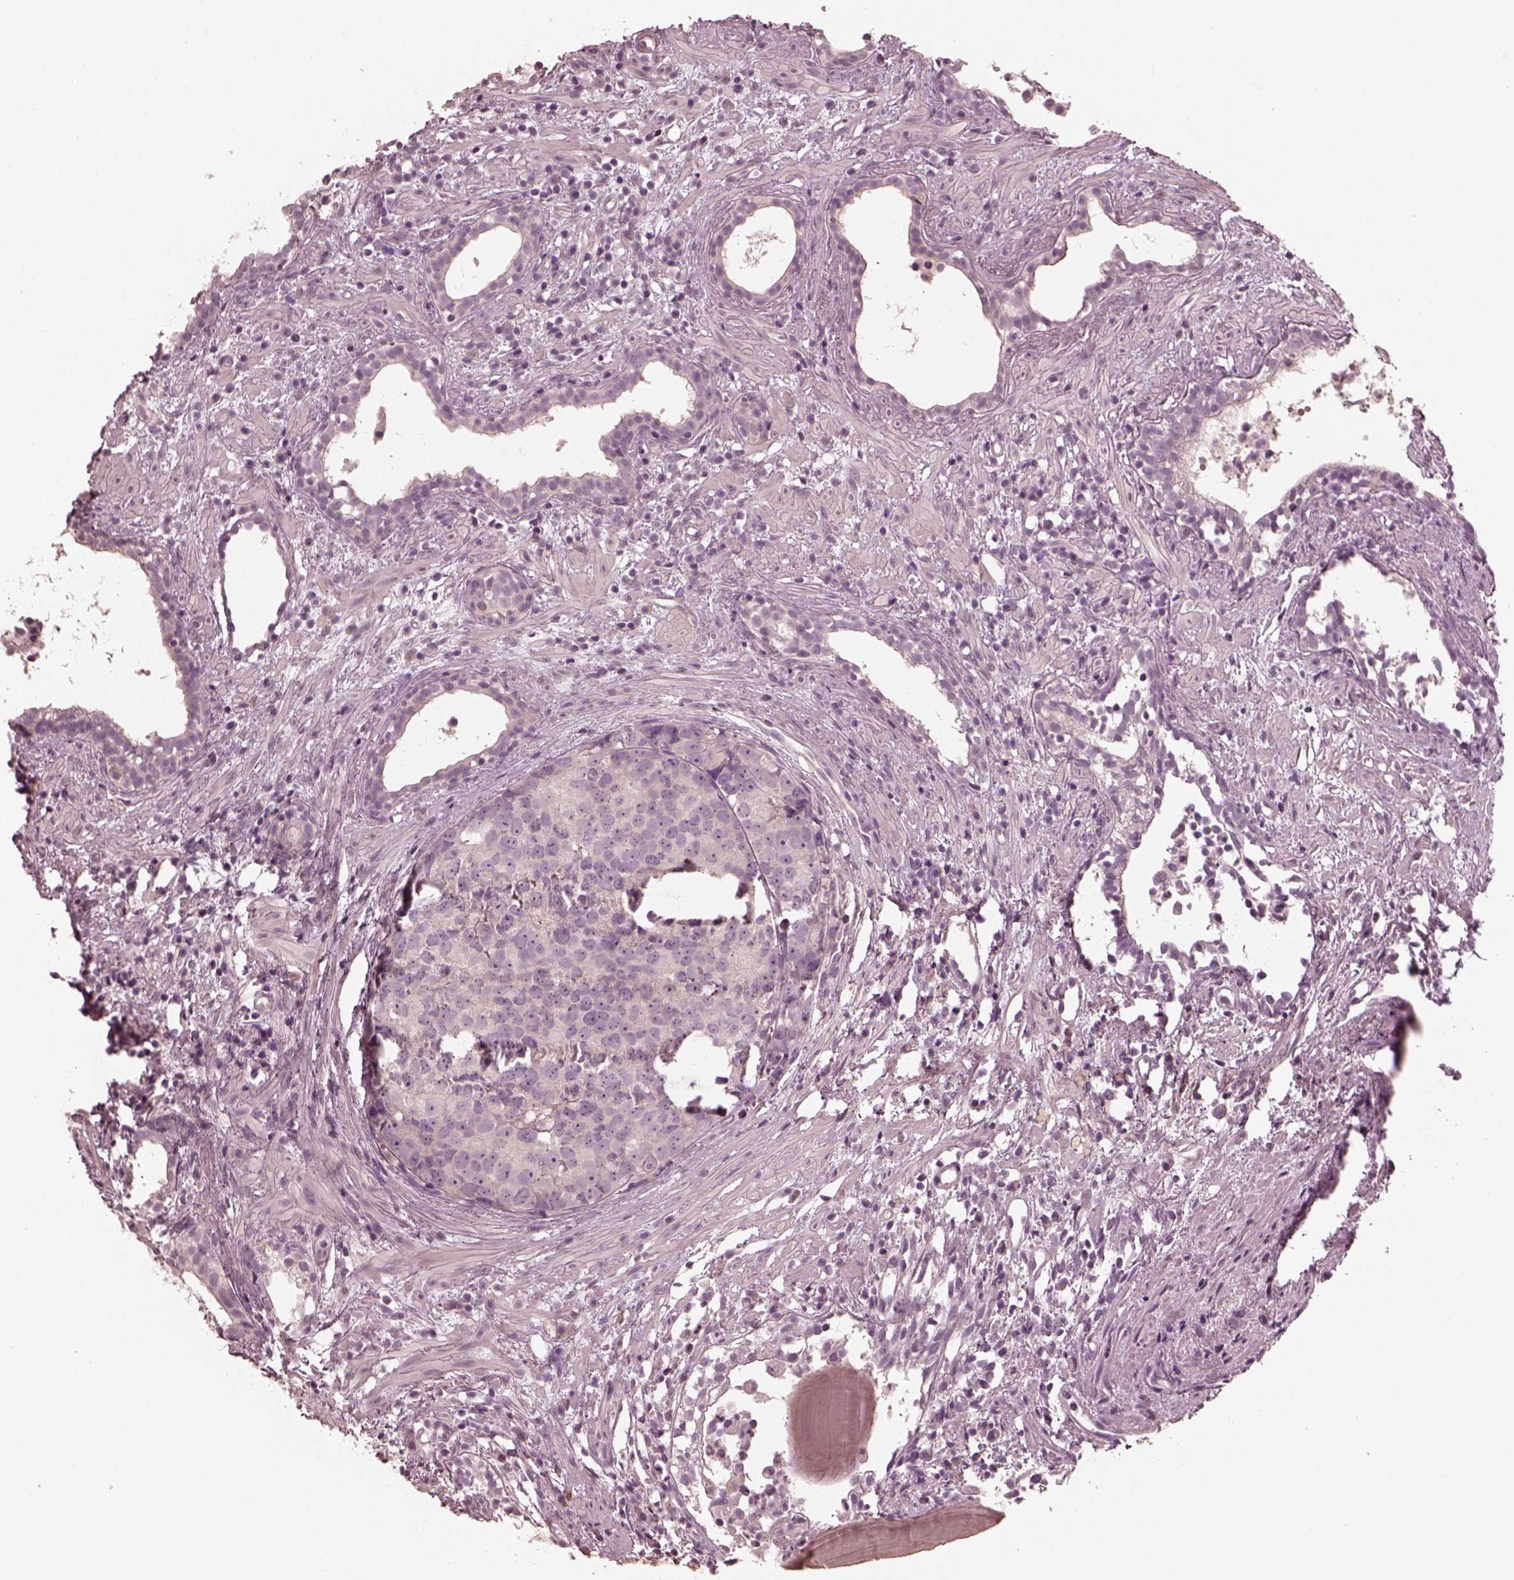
{"staining": {"intensity": "negative", "quantity": "none", "location": "none"}, "tissue": "prostate cancer", "cell_type": "Tumor cells", "image_type": "cancer", "snomed": [{"axis": "morphology", "description": "Adenocarcinoma, High grade"}, {"axis": "topography", "description": "Prostate"}], "caption": "Immunohistochemical staining of human prostate cancer demonstrates no significant positivity in tumor cells. (DAB IHC with hematoxylin counter stain).", "gene": "RGS7", "patient": {"sex": "male", "age": 83}}